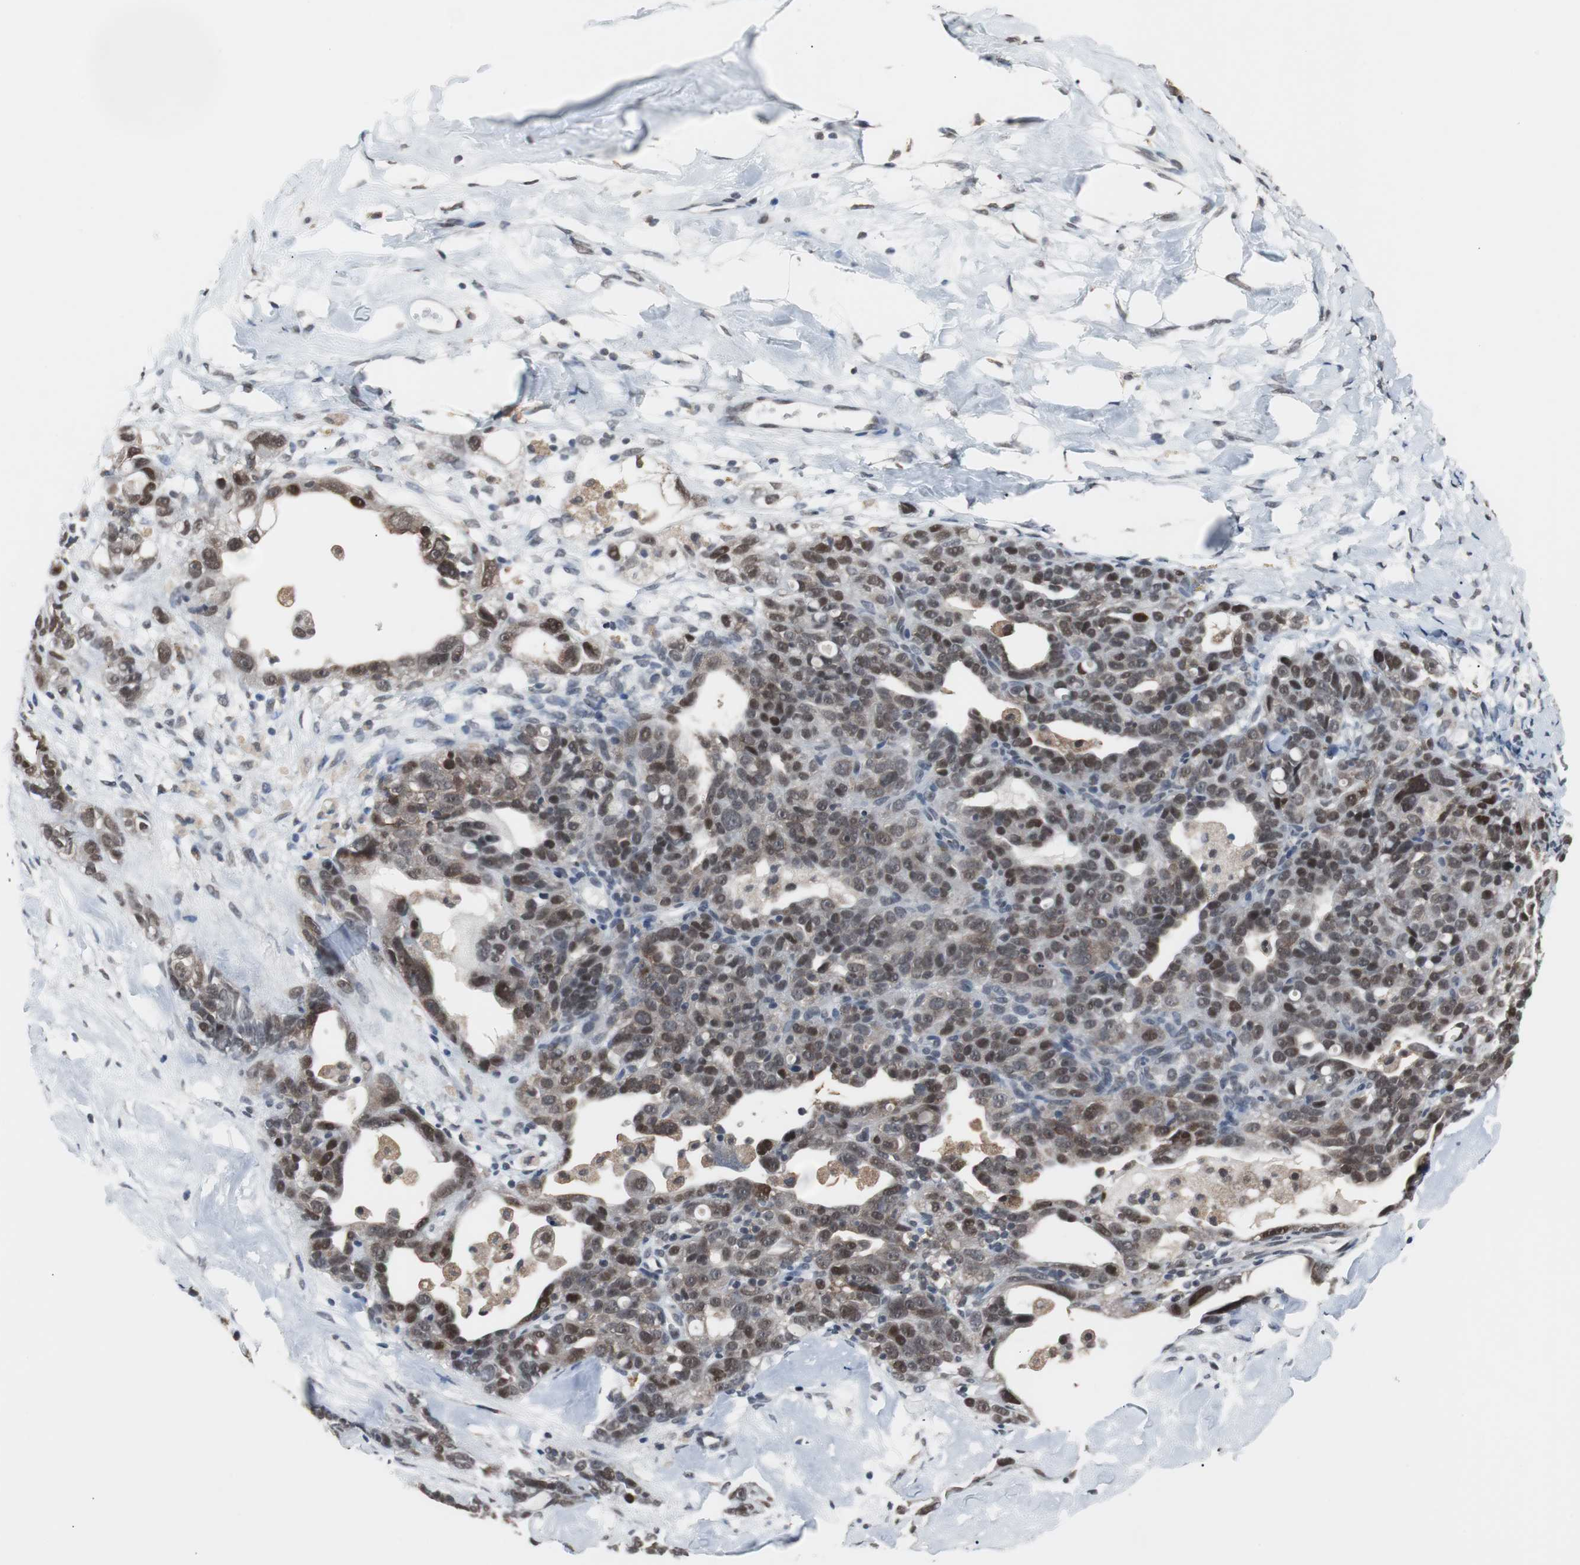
{"staining": {"intensity": "strong", "quantity": ">75%", "location": "cytoplasmic/membranous,nuclear"}, "tissue": "ovarian cancer", "cell_type": "Tumor cells", "image_type": "cancer", "snomed": [{"axis": "morphology", "description": "Cystadenocarcinoma, serous, NOS"}, {"axis": "topography", "description": "Ovary"}], "caption": "The image exhibits immunohistochemical staining of serous cystadenocarcinoma (ovarian). There is strong cytoplasmic/membranous and nuclear positivity is appreciated in about >75% of tumor cells. The protein is shown in brown color, while the nuclei are stained blue.", "gene": "TAF7", "patient": {"sex": "female", "age": 66}}